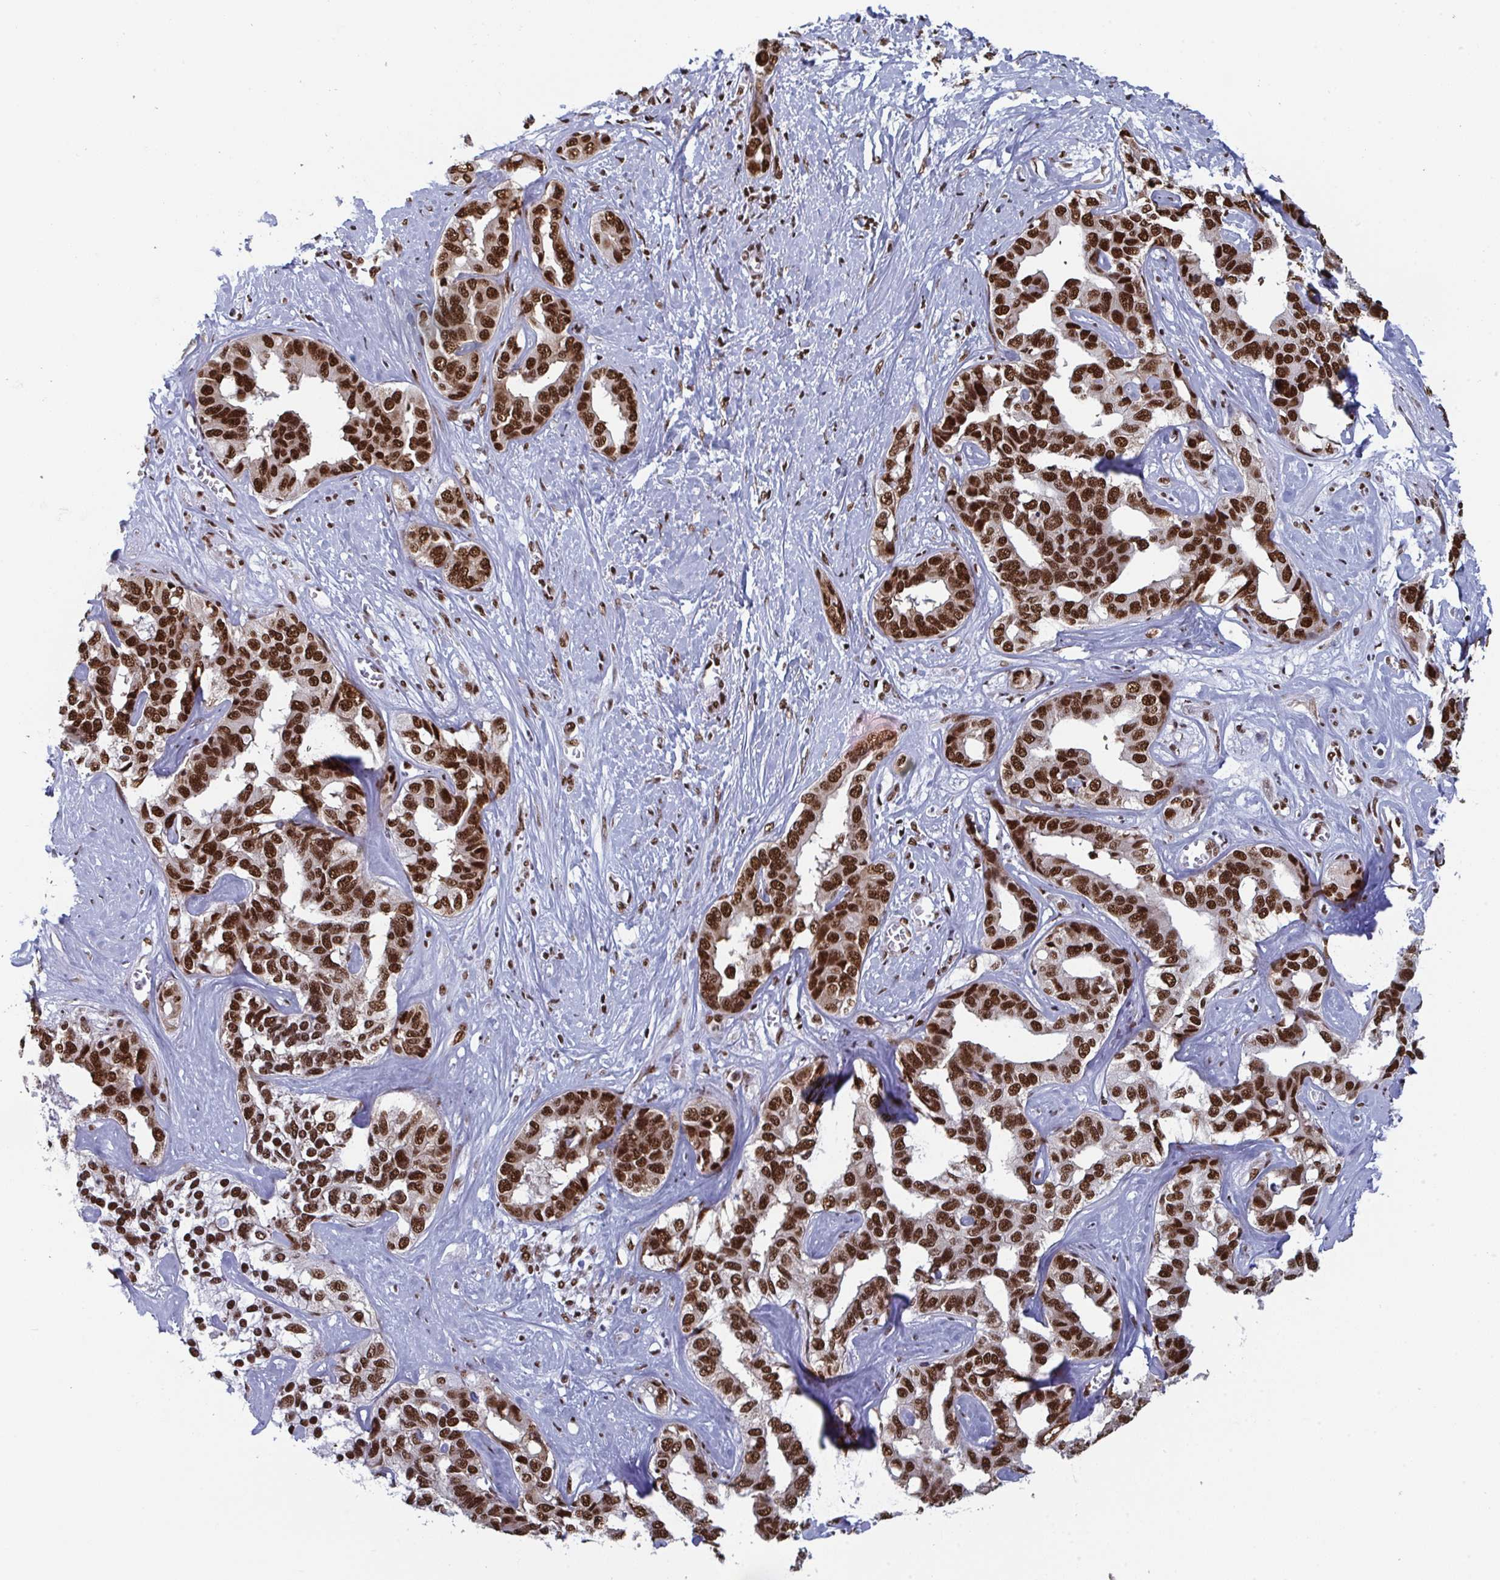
{"staining": {"intensity": "strong", "quantity": ">75%", "location": "nuclear"}, "tissue": "liver cancer", "cell_type": "Tumor cells", "image_type": "cancer", "snomed": [{"axis": "morphology", "description": "Cholangiocarcinoma"}, {"axis": "topography", "description": "Liver"}], "caption": "A high-resolution micrograph shows IHC staining of cholangiocarcinoma (liver), which shows strong nuclear expression in approximately >75% of tumor cells.", "gene": "GAR1", "patient": {"sex": "male", "age": 59}}